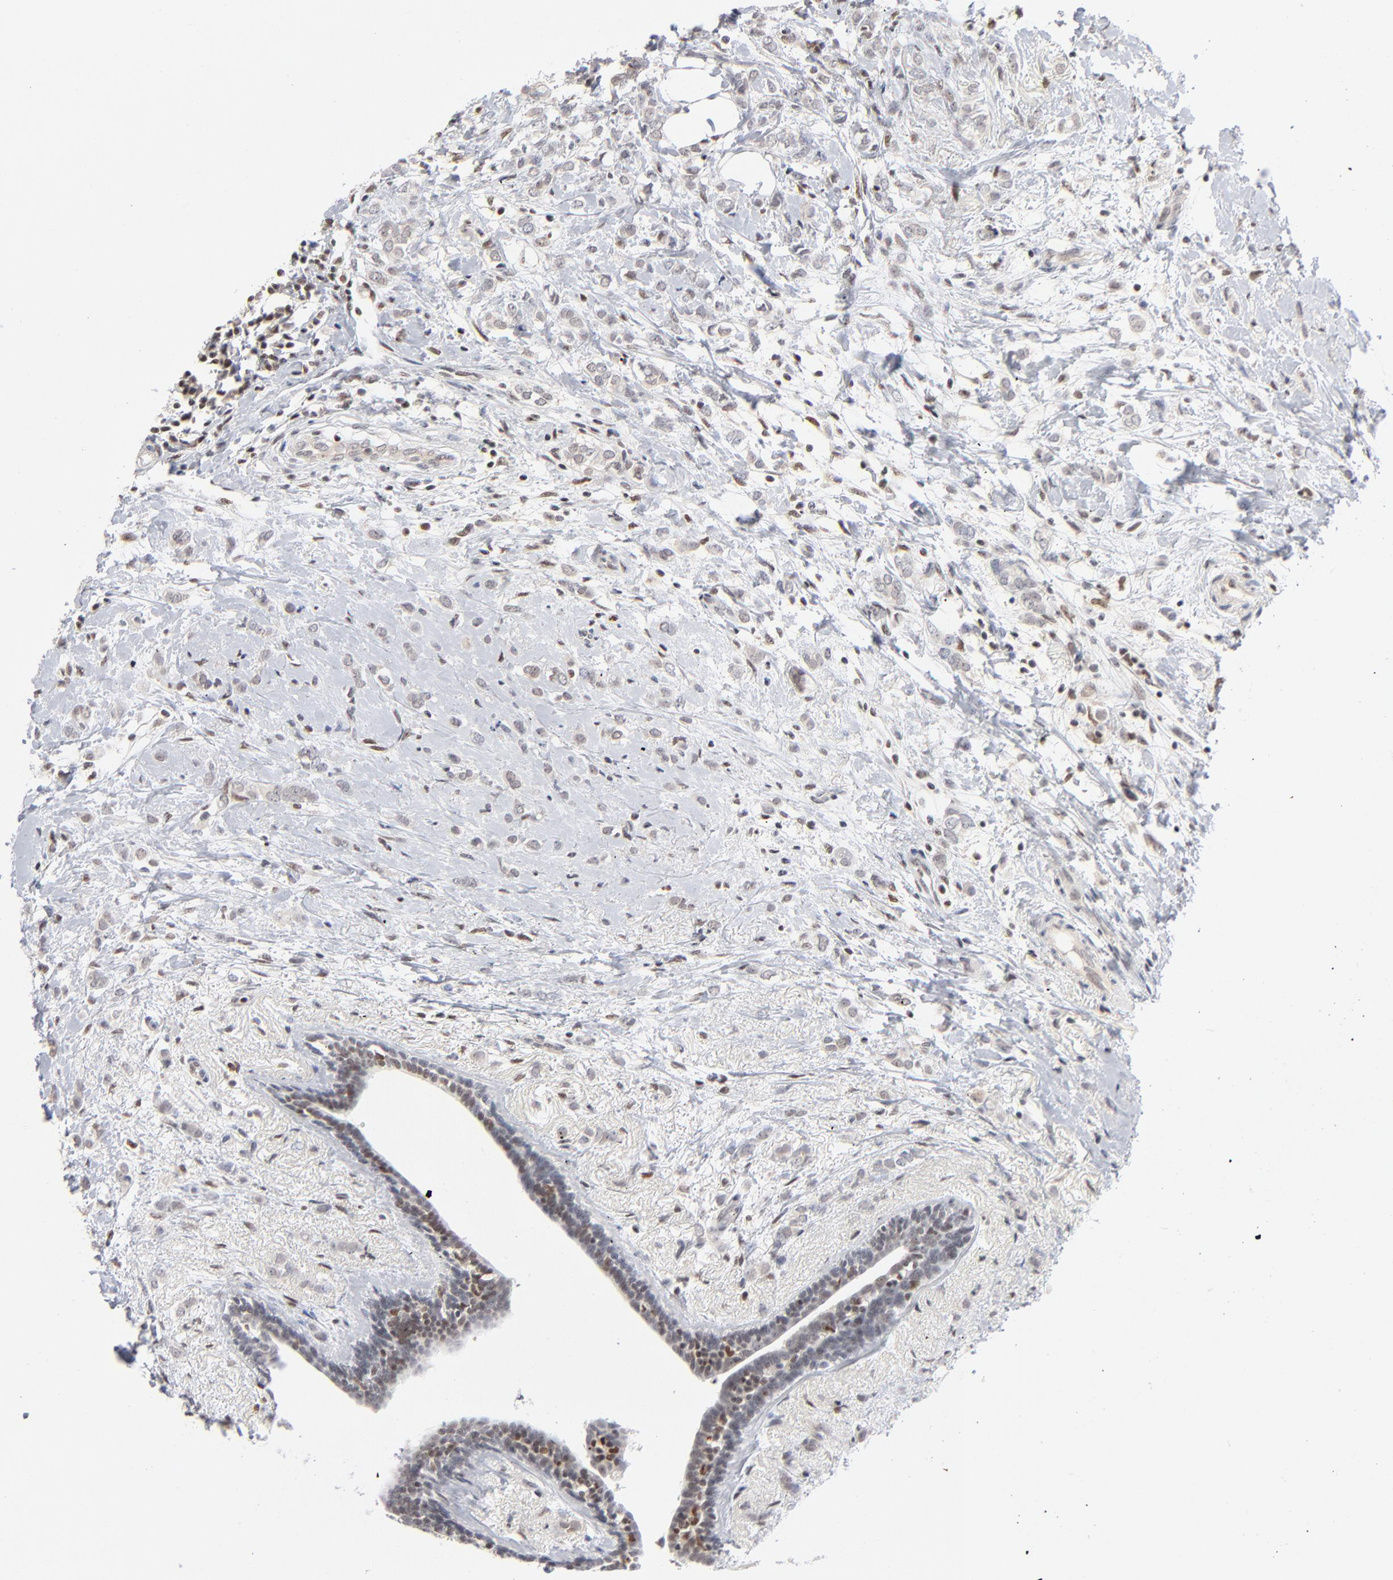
{"staining": {"intensity": "negative", "quantity": "none", "location": "none"}, "tissue": "breast cancer", "cell_type": "Tumor cells", "image_type": "cancer", "snomed": [{"axis": "morphology", "description": "Normal tissue, NOS"}, {"axis": "morphology", "description": "Lobular carcinoma"}, {"axis": "topography", "description": "Breast"}], "caption": "A micrograph of breast lobular carcinoma stained for a protein demonstrates no brown staining in tumor cells. Nuclei are stained in blue.", "gene": "MAX", "patient": {"sex": "female", "age": 47}}